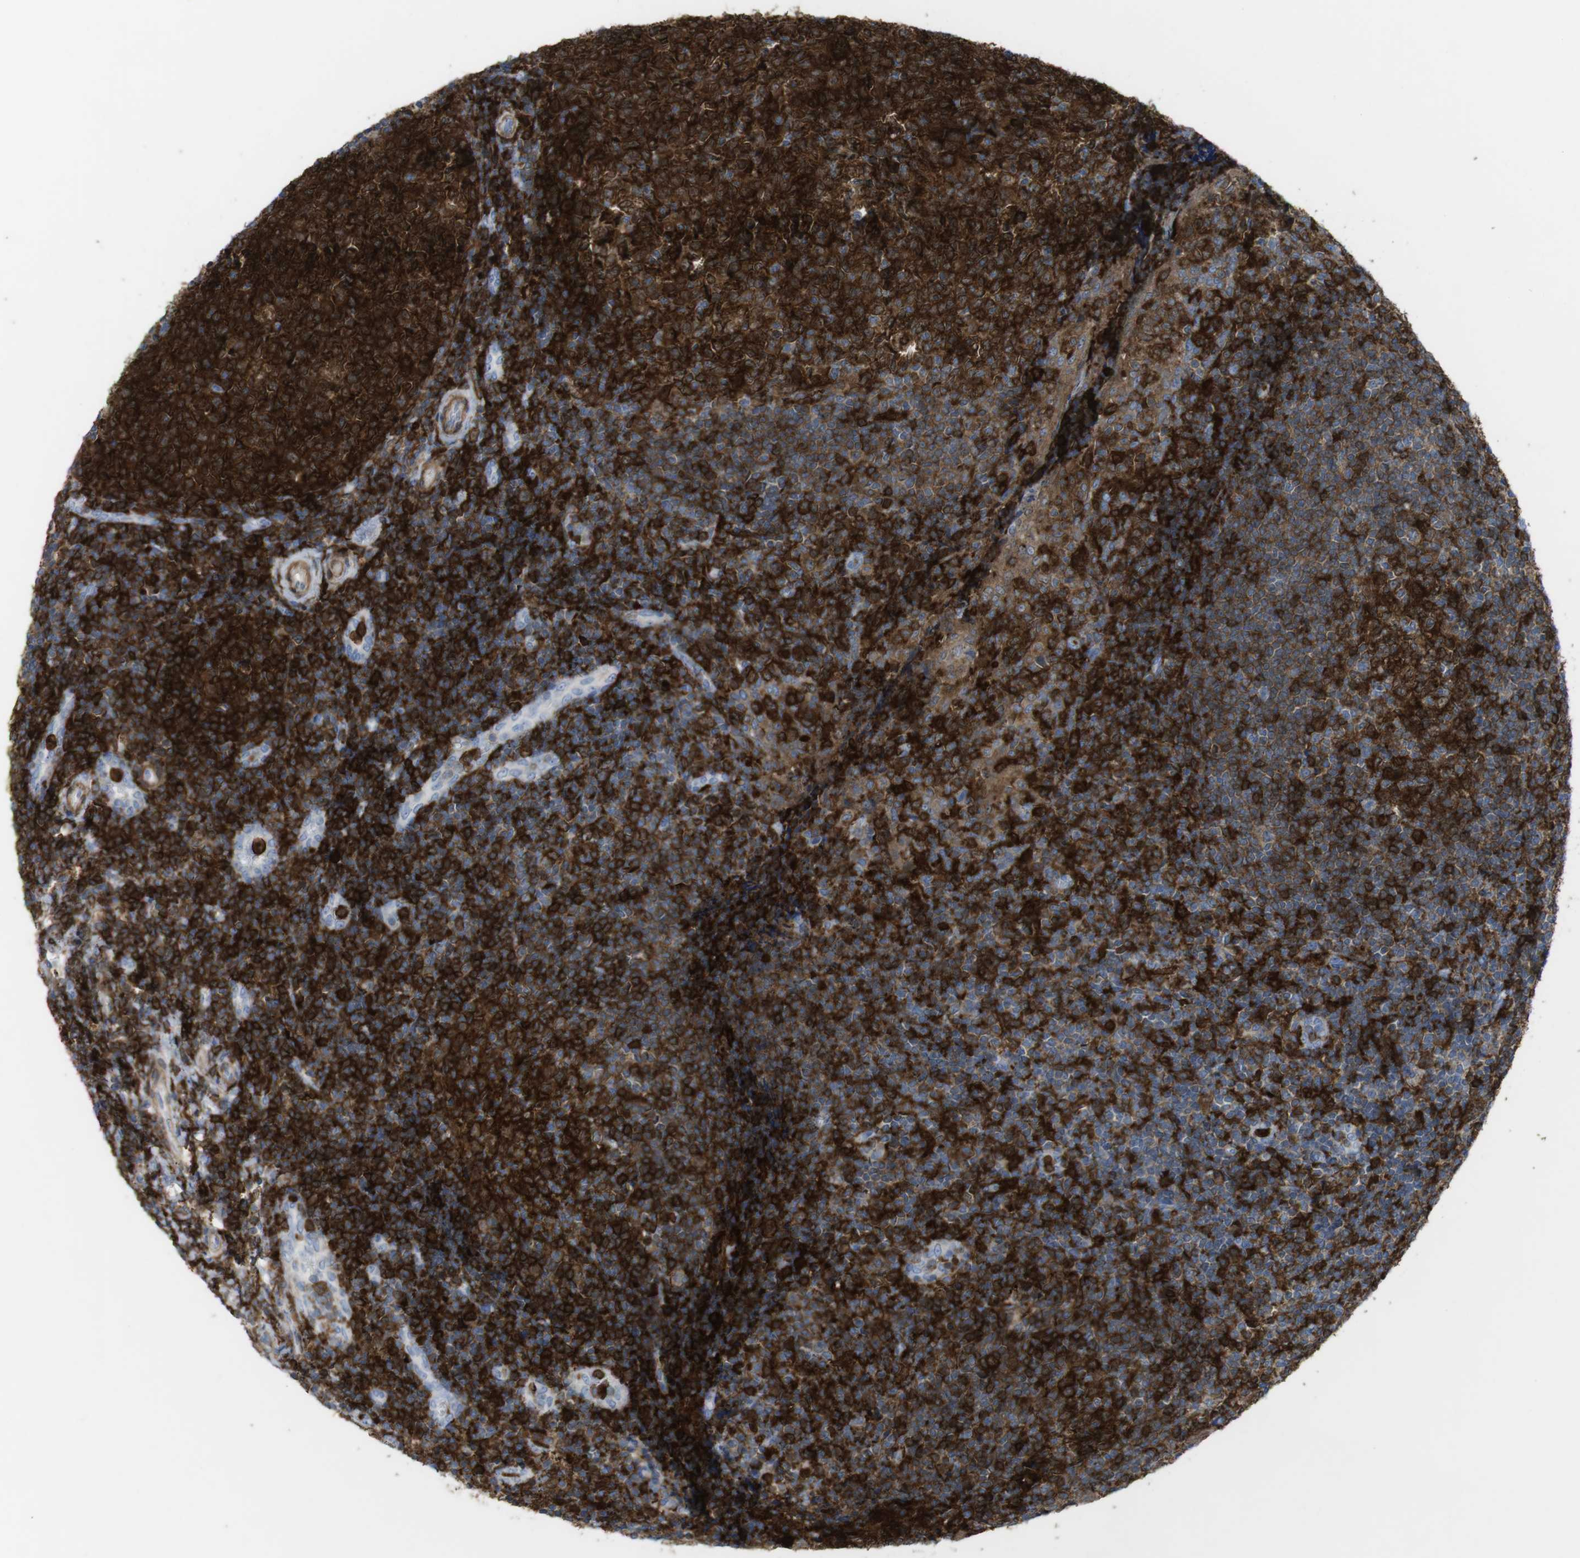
{"staining": {"intensity": "strong", "quantity": ">75%", "location": "cytoplasmic/membranous"}, "tissue": "tonsil", "cell_type": "Germinal center cells", "image_type": "normal", "snomed": [{"axis": "morphology", "description": "Normal tissue, NOS"}, {"axis": "topography", "description": "Tonsil"}], "caption": "Tonsil stained for a protein displays strong cytoplasmic/membranous positivity in germinal center cells. The staining was performed using DAB, with brown indicating positive protein expression. Nuclei are stained blue with hematoxylin.", "gene": "PRKCD", "patient": {"sex": "female", "age": 19}}